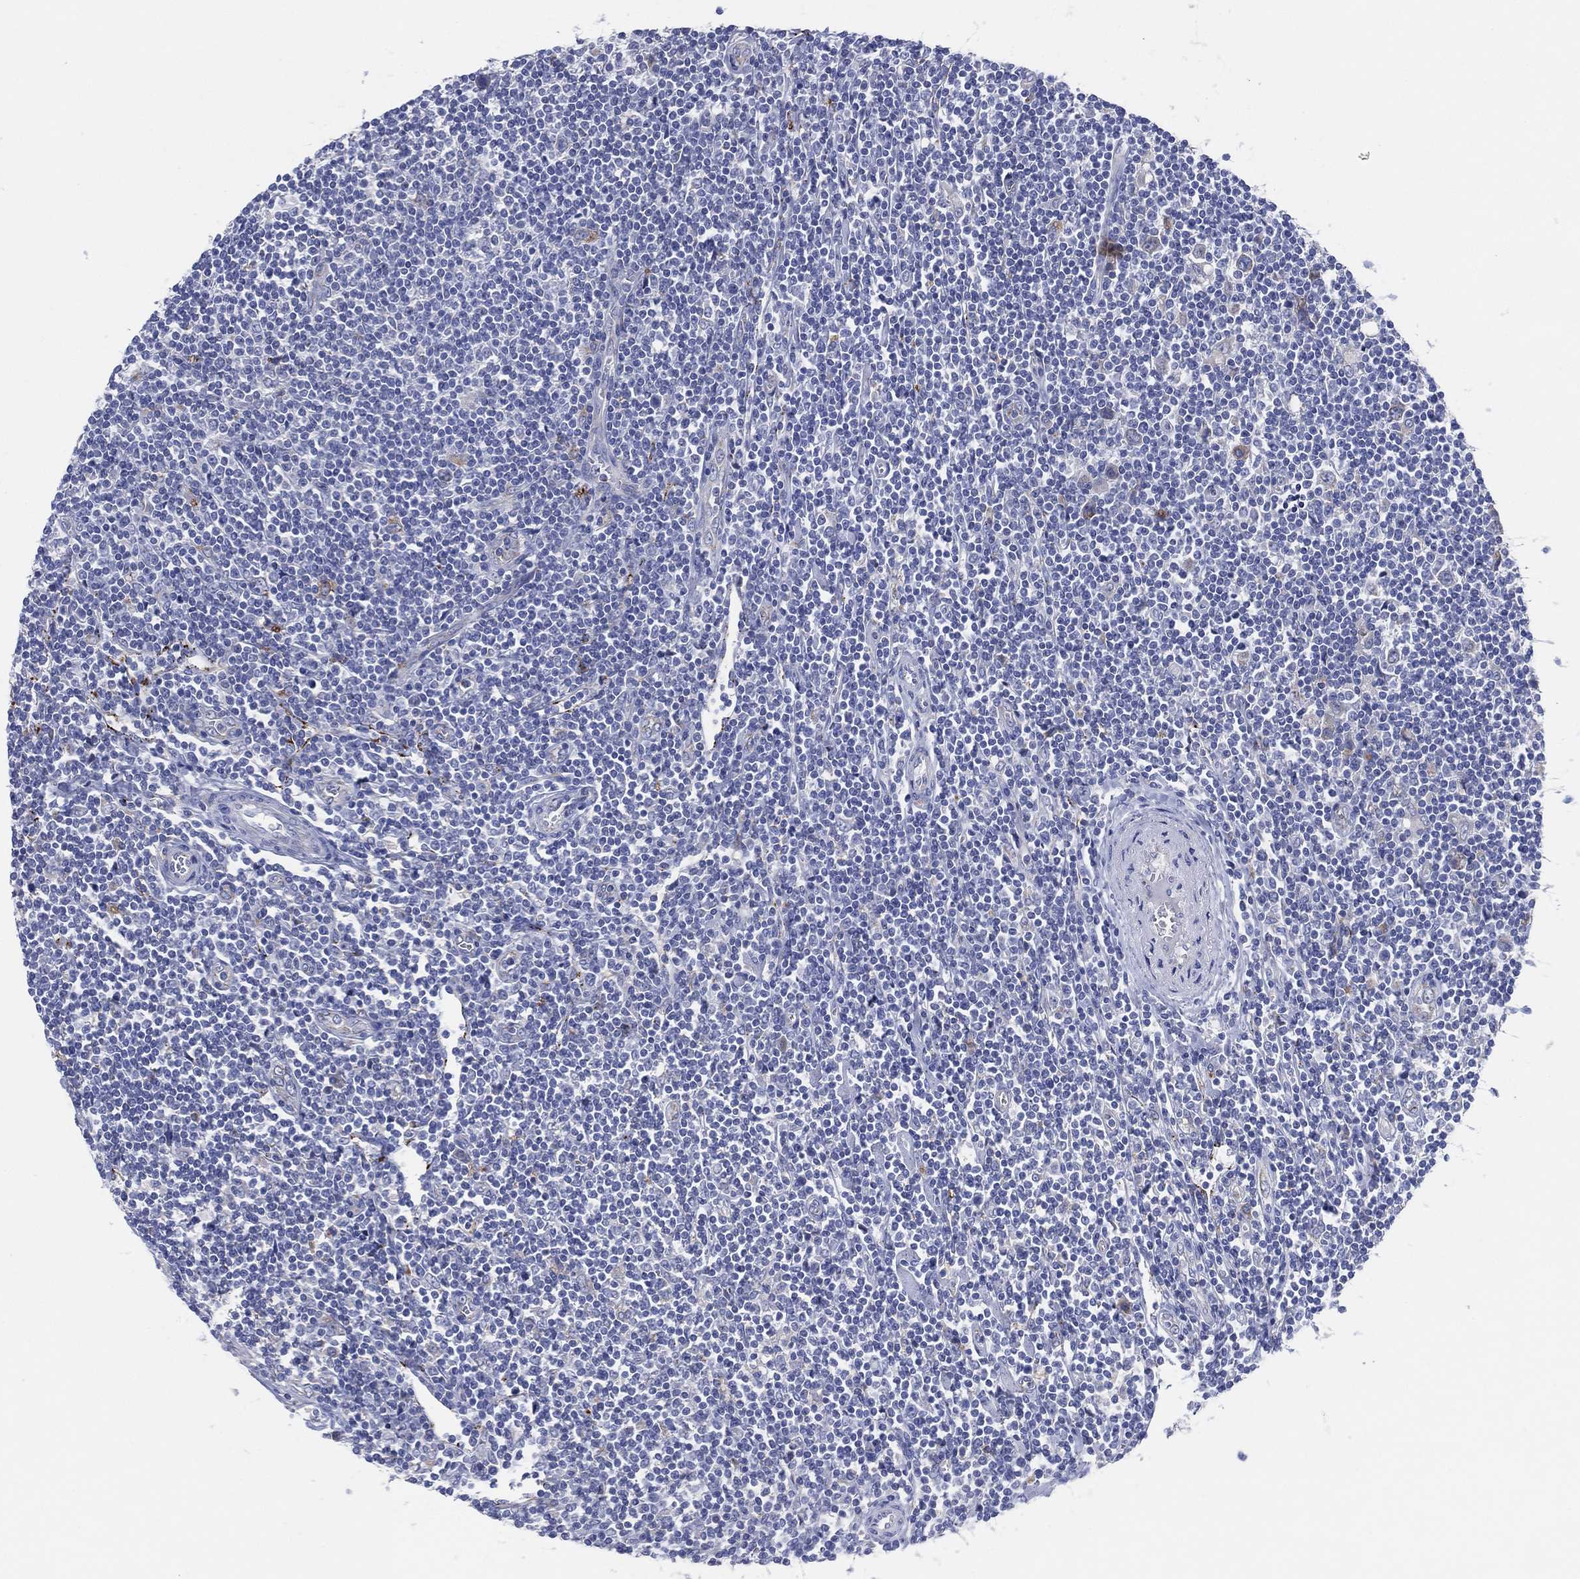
{"staining": {"intensity": "weak", "quantity": ">75%", "location": "cytoplasmic/membranous"}, "tissue": "lymphoma", "cell_type": "Tumor cells", "image_type": "cancer", "snomed": [{"axis": "morphology", "description": "Hodgkin's disease, NOS"}, {"axis": "topography", "description": "Lymph node"}], "caption": "Hodgkin's disease tissue shows weak cytoplasmic/membranous expression in about >75% of tumor cells, visualized by immunohistochemistry. The protein is stained brown, and the nuclei are stained in blue (DAB (3,3'-diaminobenzidine) IHC with brightfield microscopy, high magnification).", "gene": "GALNS", "patient": {"sex": "male", "age": 40}}